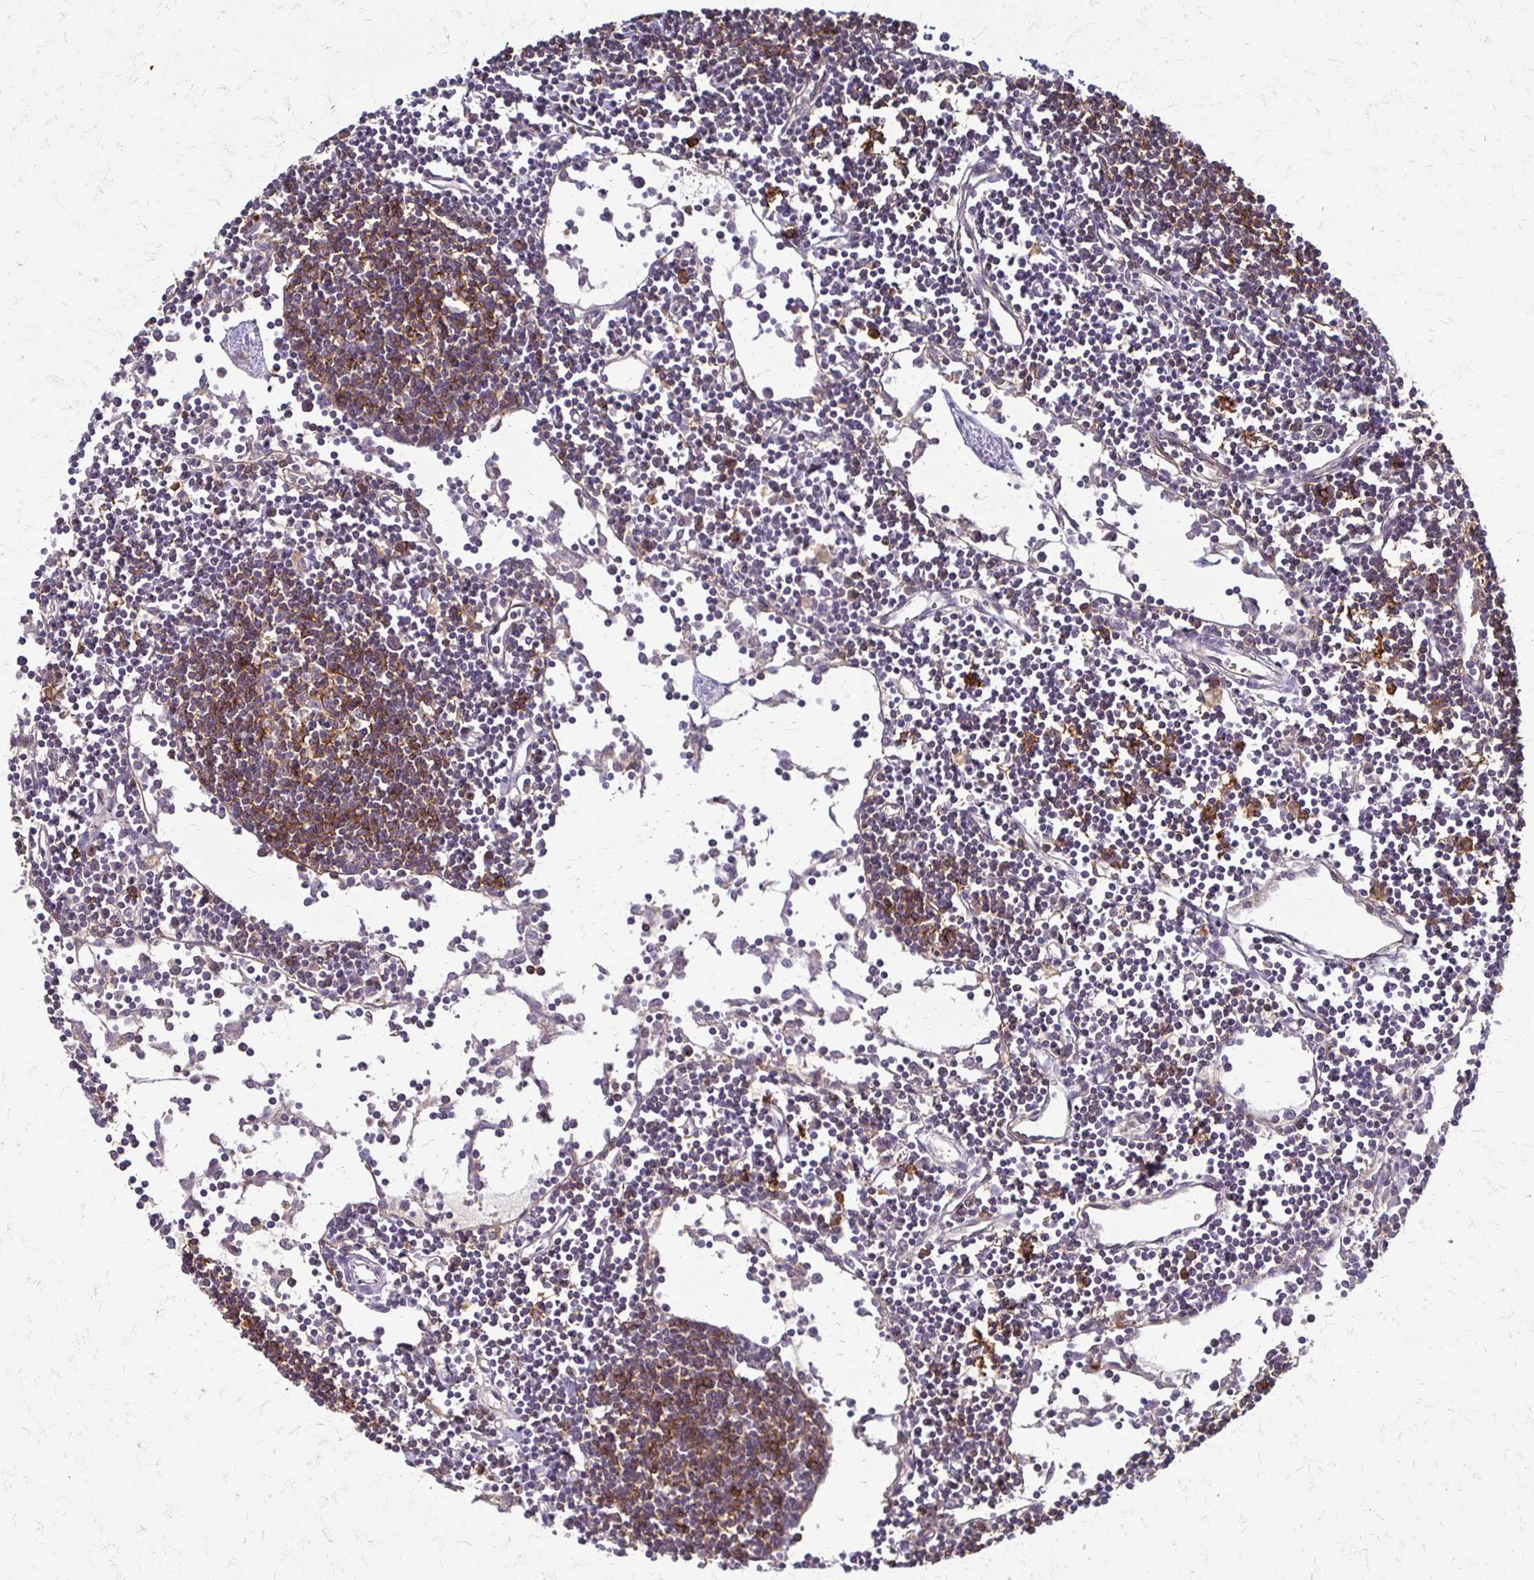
{"staining": {"intensity": "moderate", "quantity": ">75%", "location": "cytoplasmic/membranous"}, "tissue": "lymph node", "cell_type": "Germinal center cells", "image_type": "normal", "snomed": [{"axis": "morphology", "description": "Normal tissue, NOS"}, {"axis": "topography", "description": "Lymph node"}], "caption": "Protein staining of unremarkable lymph node reveals moderate cytoplasmic/membranous expression in approximately >75% of germinal center cells.", "gene": "SLC9A9", "patient": {"sex": "female", "age": 65}}